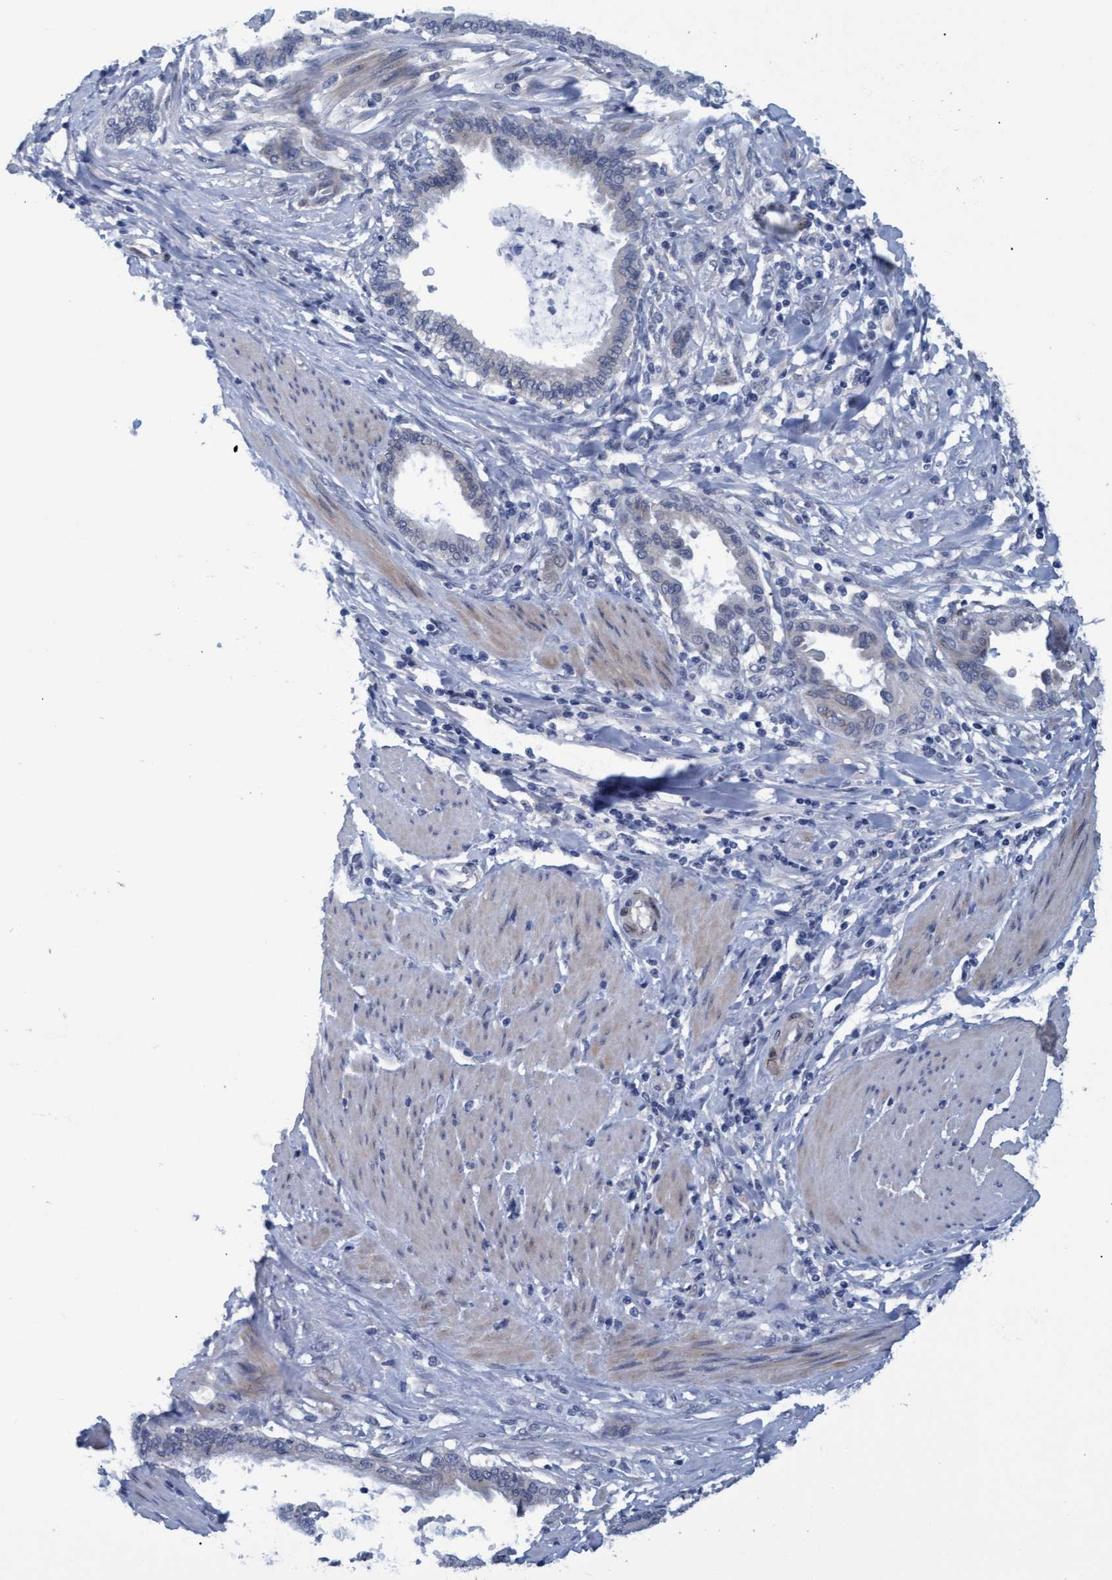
{"staining": {"intensity": "negative", "quantity": "none", "location": "none"}, "tissue": "pancreatic cancer", "cell_type": "Tumor cells", "image_type": "cancer", "snomed": [{"axis": "morphology", "description": "Adenocarcinoma, NOS"}, {"axis": "topography", "description": "Pancreas"}], "caption": "Micrograph shows no significant protein positivity in tumor cells of pancreatic adenocarcinoma.", "gene": "SSTR3", "patient": {"sex": "female", "age": 64}}